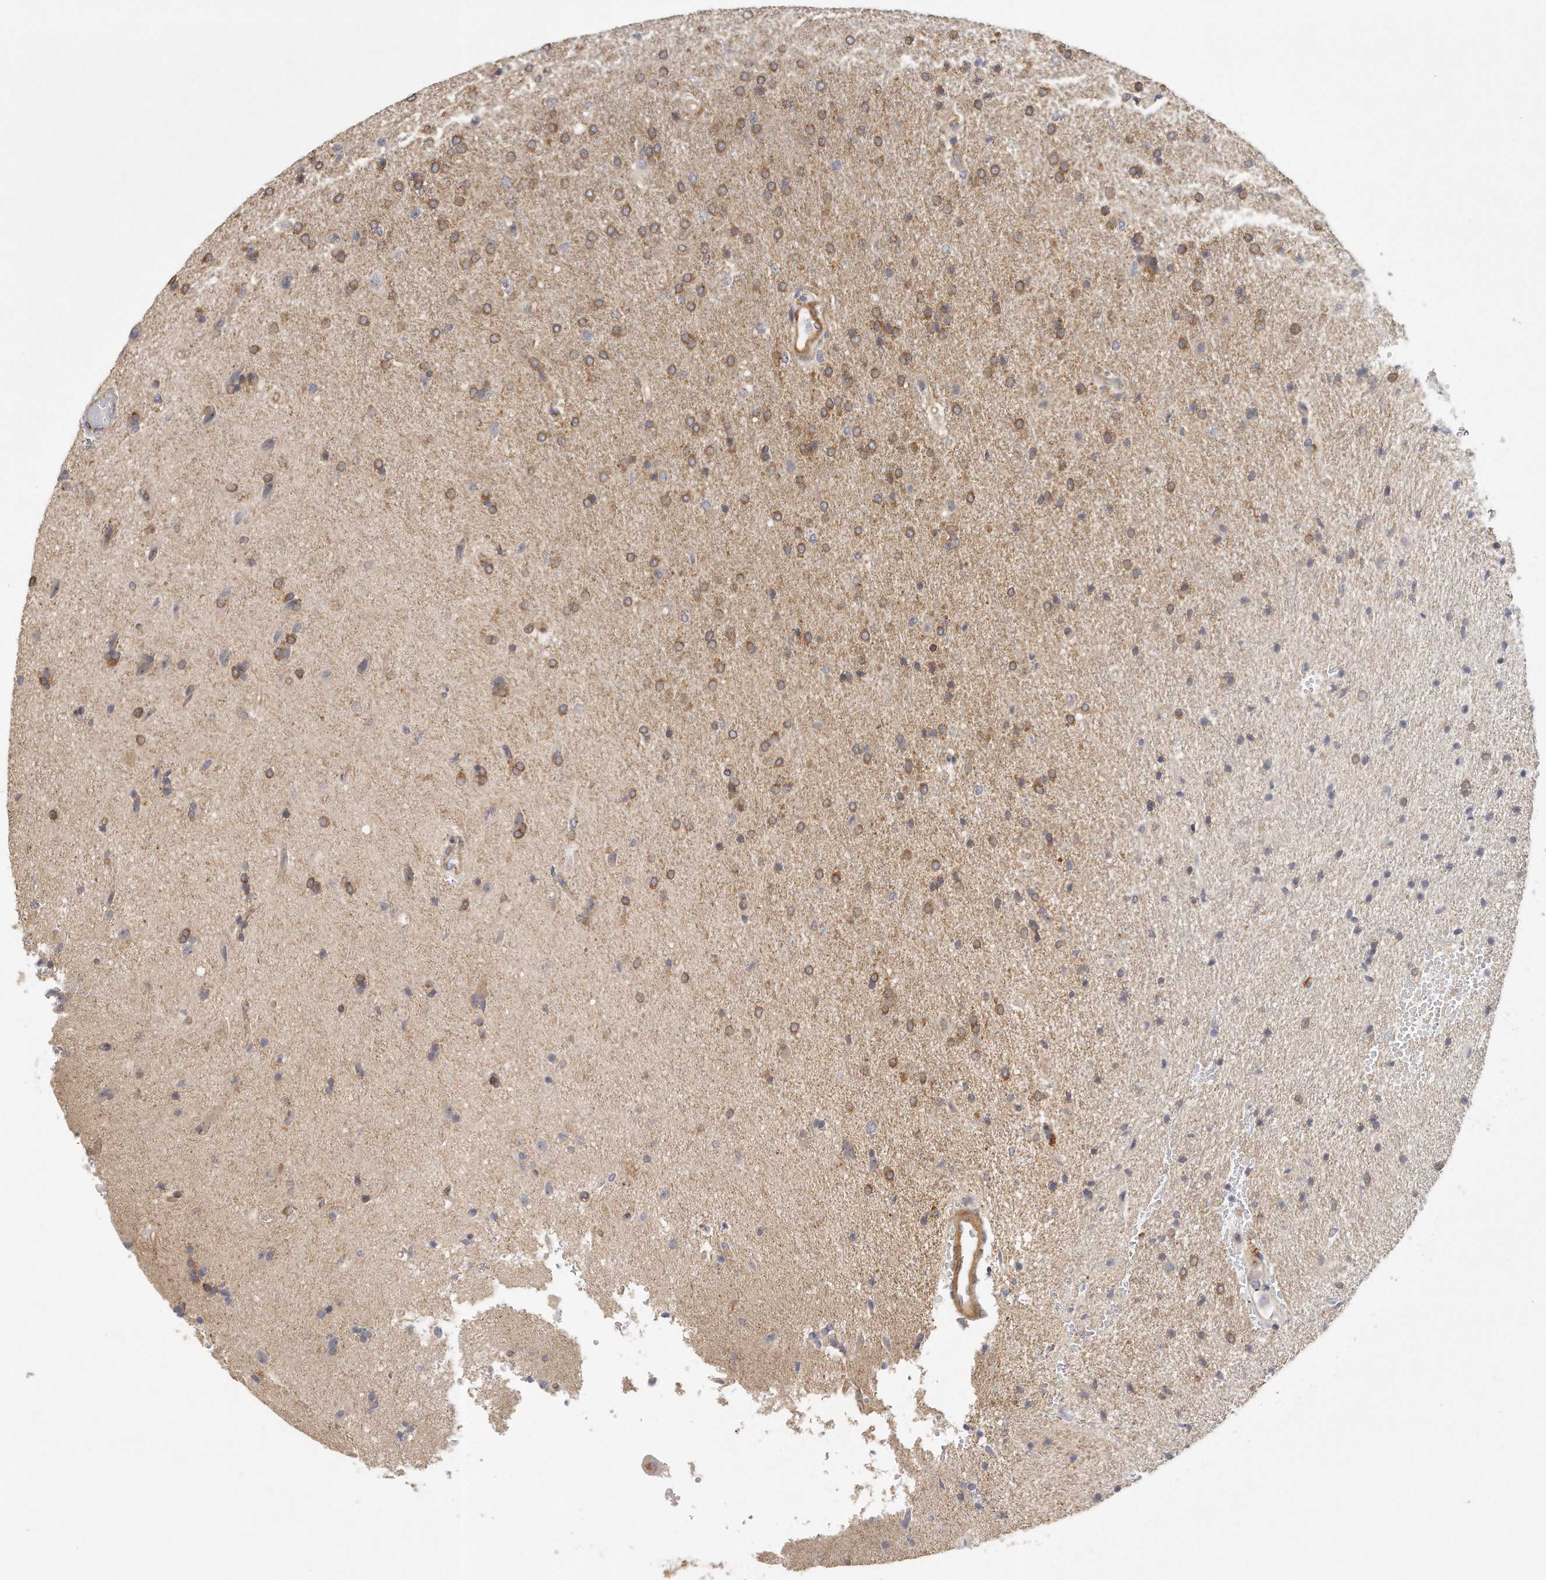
{"staining": {"intensity": "moderate", "quantity": ">75%", "location": "cytoplasmic/membranous"}, "tissue": "glioma", "cell_type": "Tumor cells", "image_type": "cancer", "snomed": [{"axis": "morphology", "description": "Glioma, malignant, High grade"}, {"axis": "topography", "description": "Brain"}], "caption": "High-grade glioma (malignant) stained with a brown dye displays moderate cytoplasmic/membranous positive positivity in about >75% of tumor cells.", "gene": "MTERF4", "patient": {"sex": "male", "age": 72}}